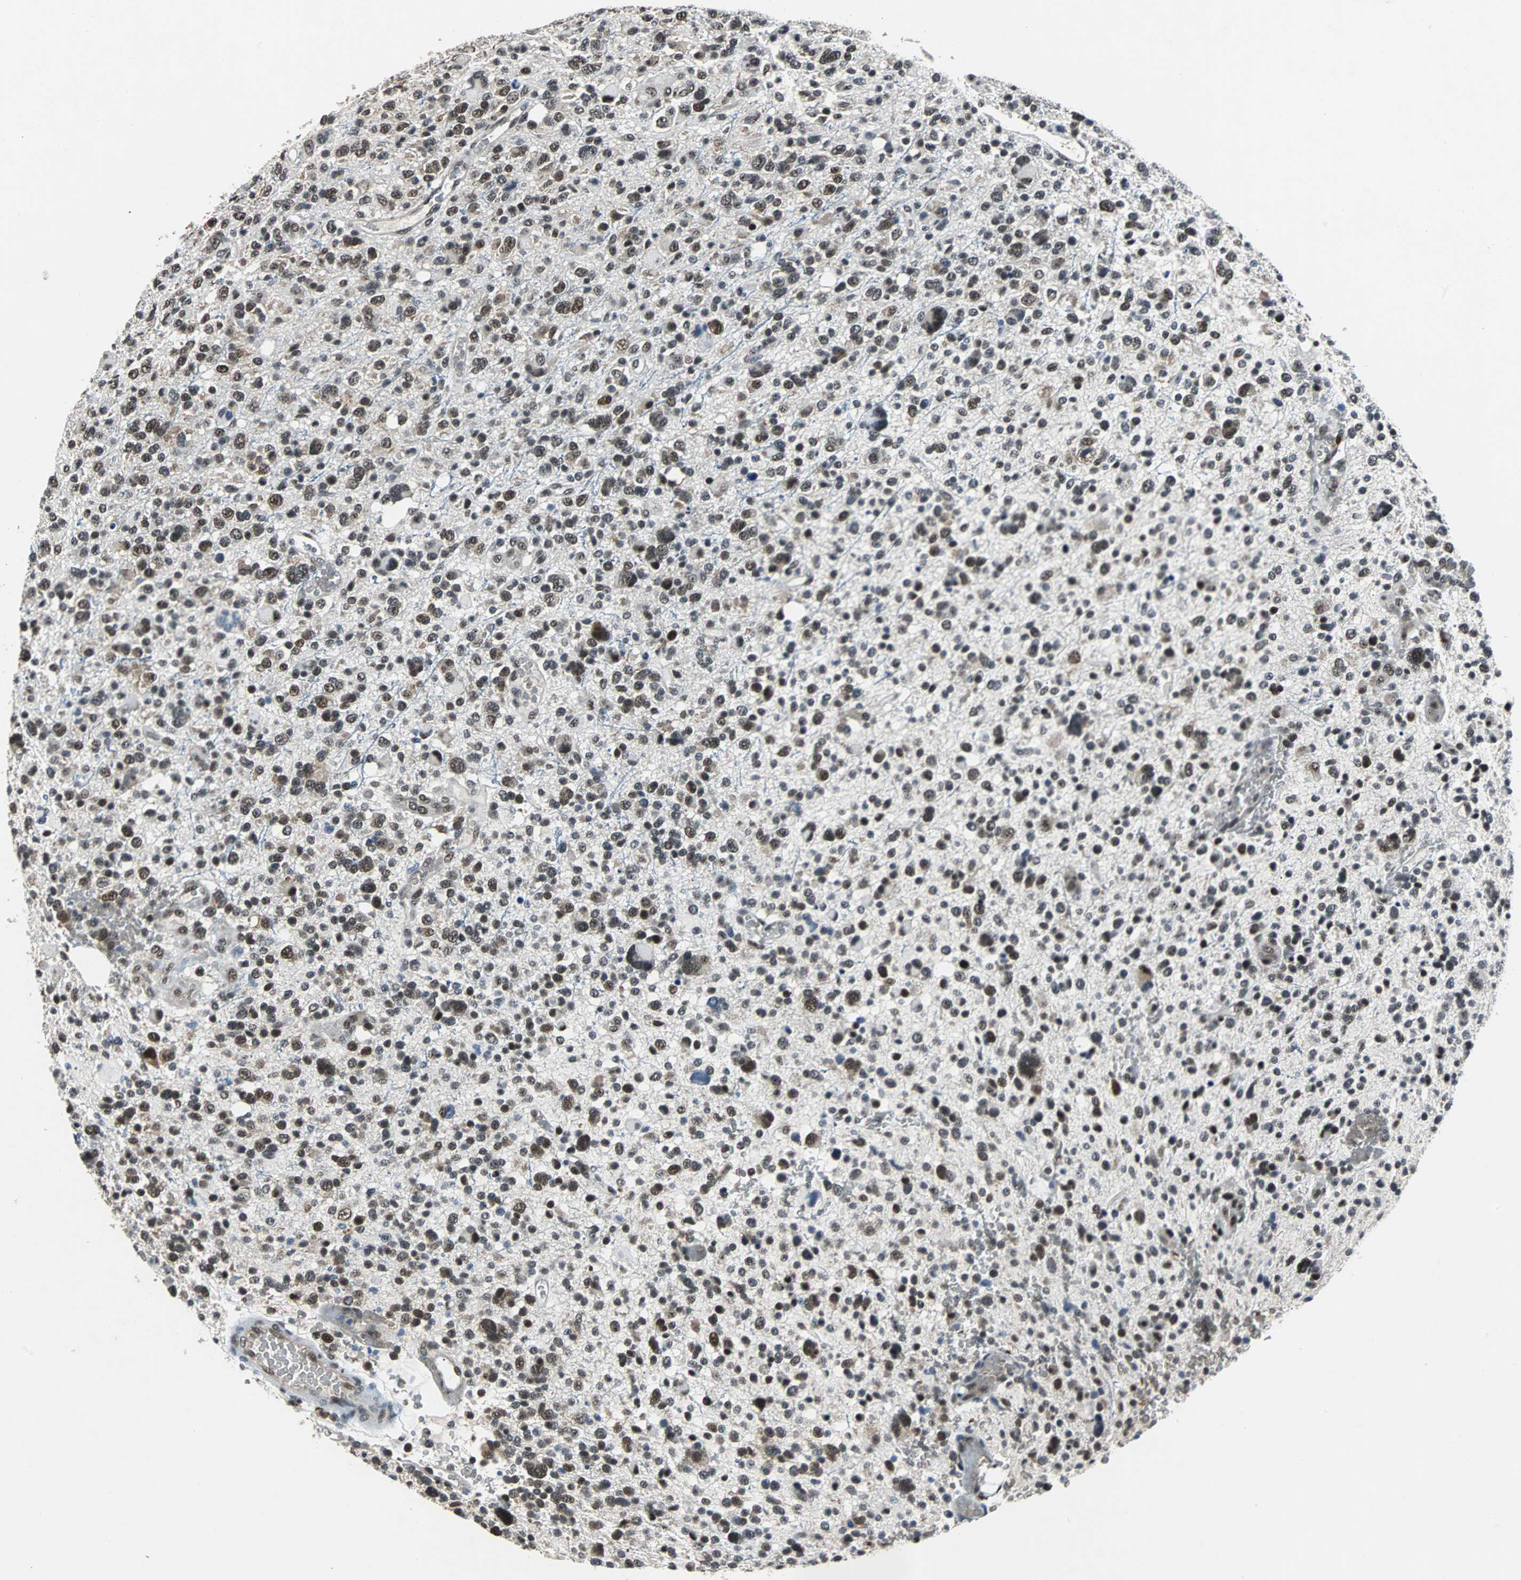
{"staining": {"intensity": "moderate", "quantity": "25%-75%", "location": "nuclear"}, "tissue": "glioma", "cell_type": "Tumor cells", "image_type": "cancer", "snomed": [{"axis": "morphology", "description": "Glioma, malignant, High grade"}, {"axis": "topography", "description": "Brain"}], "caption": "Human glioma stained with a brown dye shows moderate nuclear positive expression in about 25%-75% of tumor cells.", "gene": "USP28", "patient": {"sex": "male", "age": 48}}